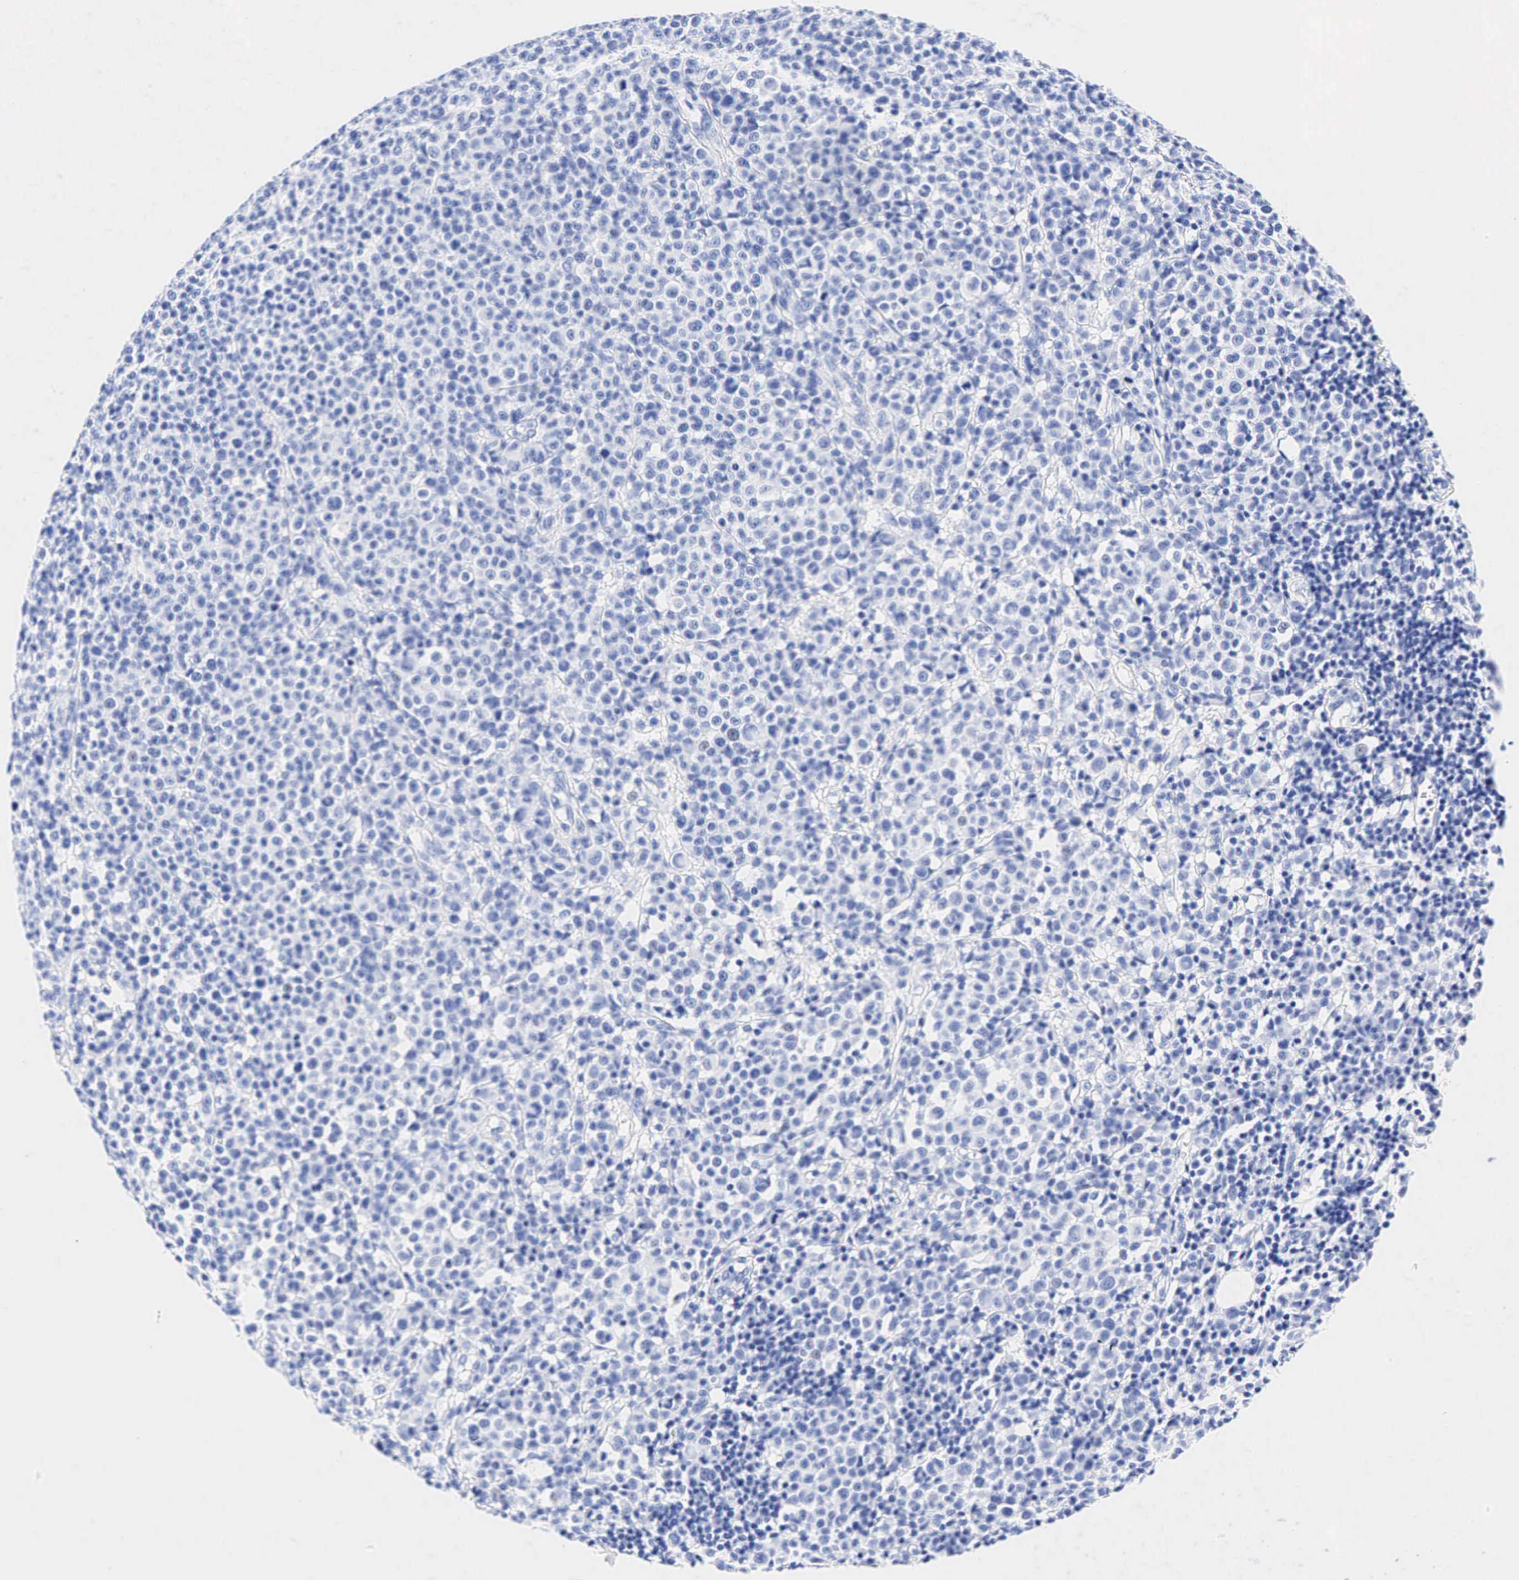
{"staining": {"intensity": "negative", "quantity": "none", "location": "none"}, "tissue": "melanoma", "cell_type": "Tumor cells", "image_type": "cancer", "snomed": [{"axis": "morphology", "description": "Malignant melanoma, Metastatic site"}, {"axis": "topography", "description": "Skin"}], "caption": "High power microscopy micrograph of an IHC photomicrograph of melanoma, revealing no significant positivity in tumor cells.", "gene": "ESR1", "patient": {"sex": "male", "age": 32}}